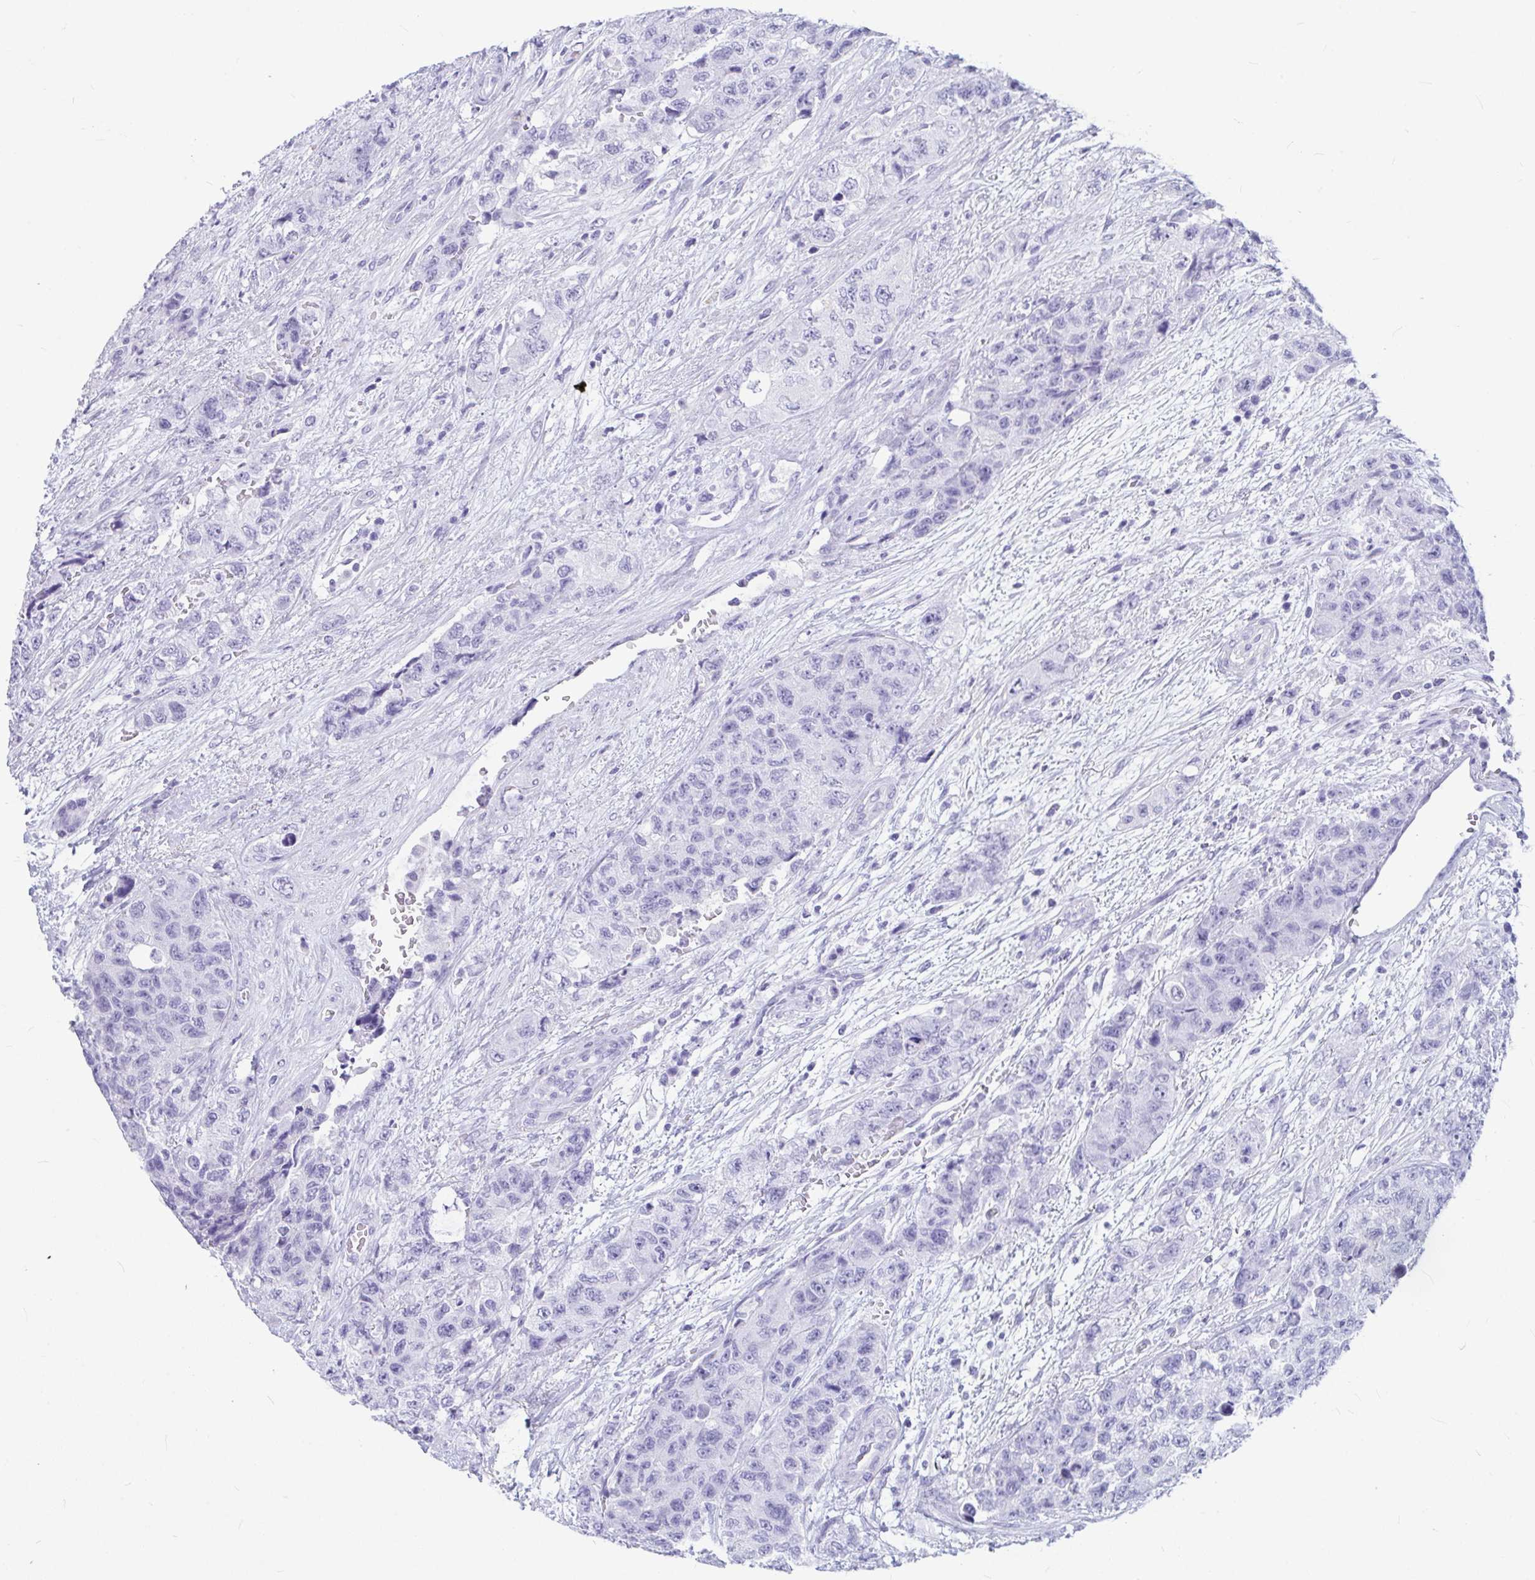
{"staining": {"intensity": "negative", "quantity": "none", "location": "none"}, "tissue": "urothelial cancer", "cell_type": "Tumor cells", "image_type": "cancer", "snomed": [{"axis": "morphology", "description": "Urothelial carcinoma, High grade"}, {"axis": "topography", "description": "Urinary bladder"}], "caption": "This is an IHC image of urothelial cancer. There is no expression in tumor cells.", "gene": "OR5J2", "patient": {"sex": "female", "age": 78}}